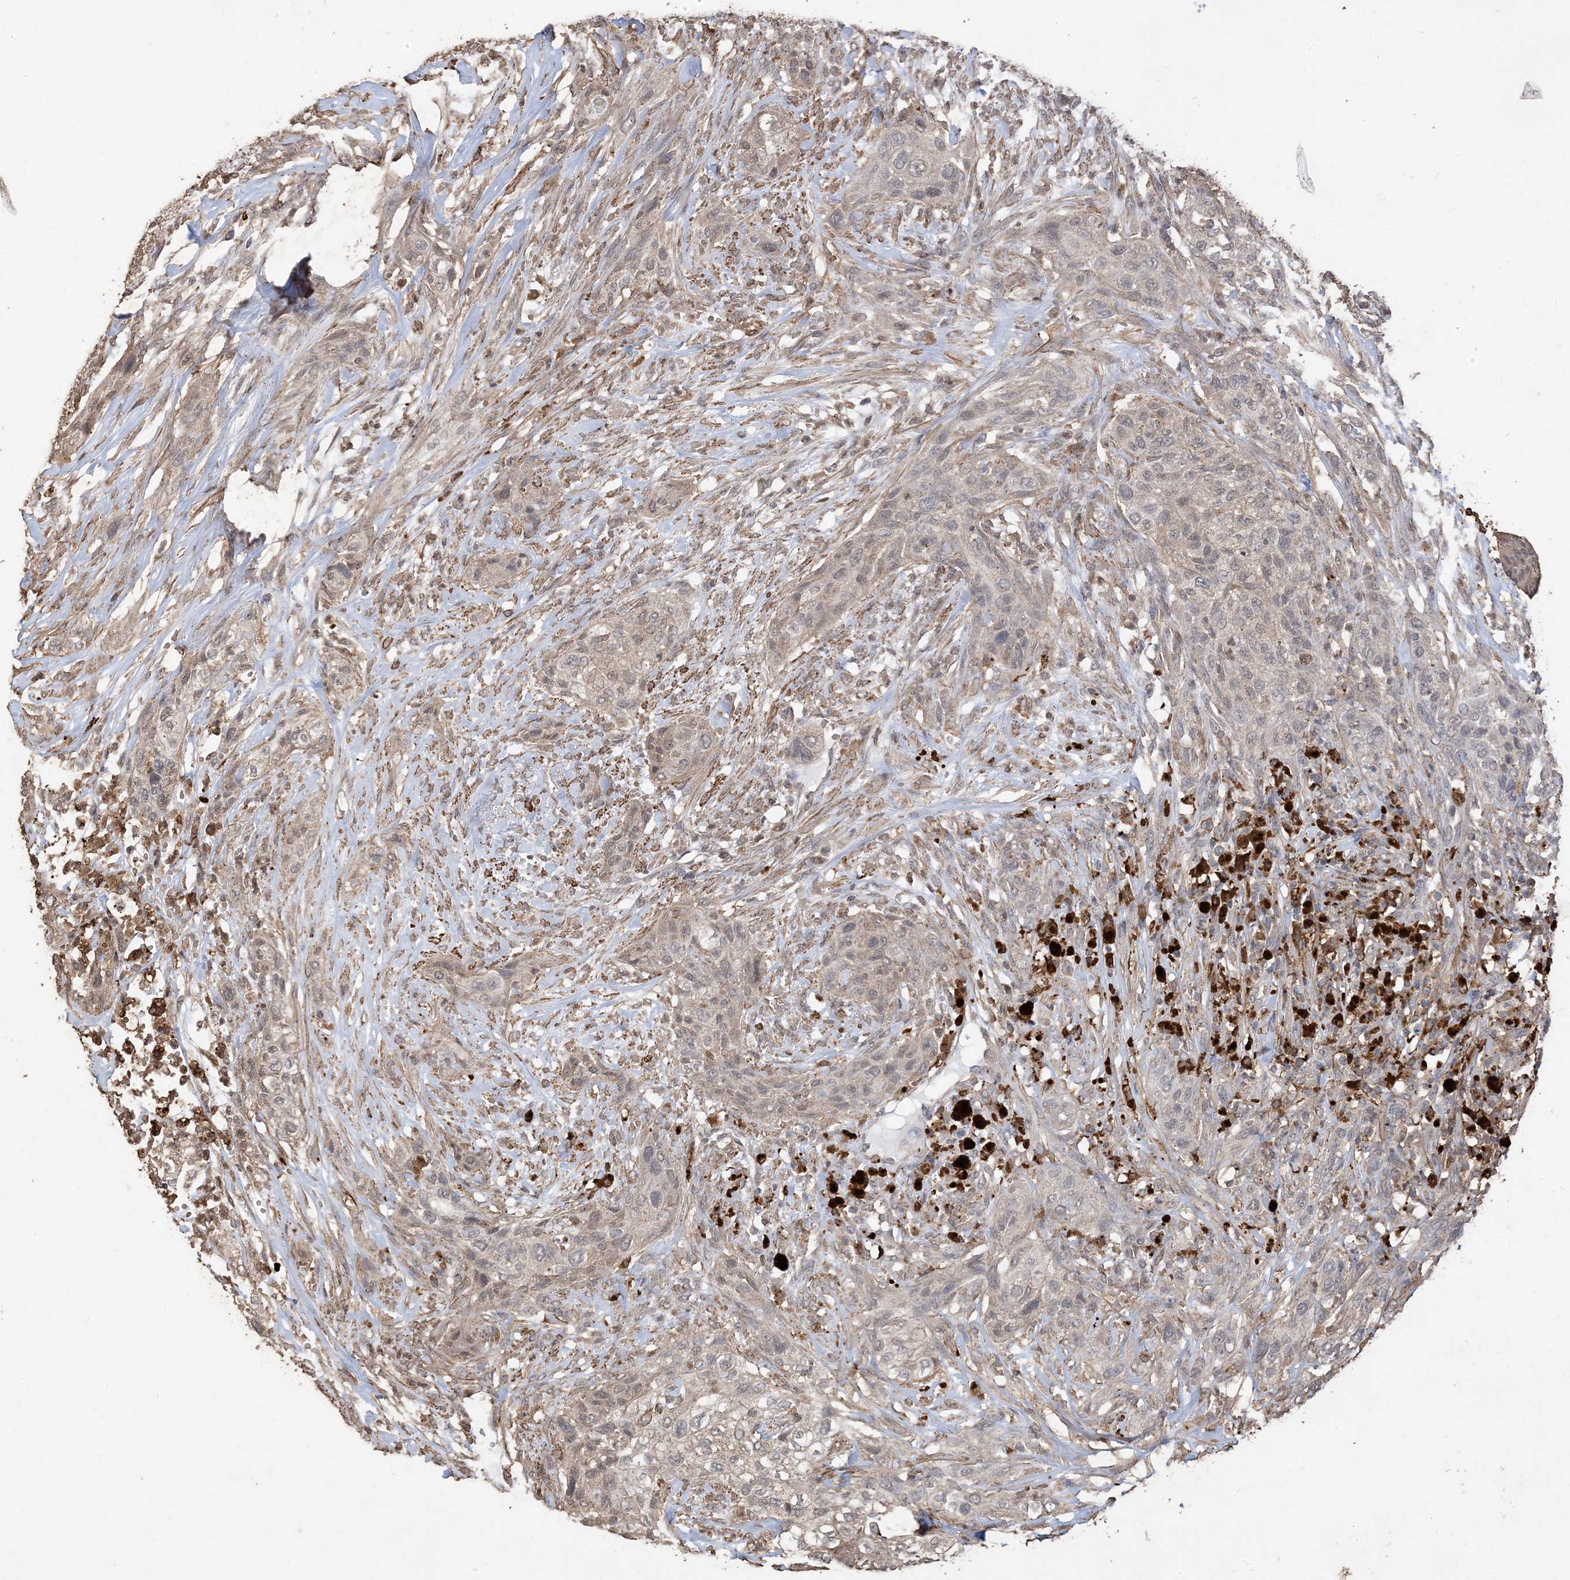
{"staining": {"intensity": "weak", "quantity": "25%-75%", "location": "cytoplasmic/membranous,nuclear"}, "tissue": "urothelial cancer", "cell_type": "Tumor cells", "image_type": "cancer", "snomed": [{"axis": "morphology", "description": "Urothelial carcinoma, High grade"}, {"axis": "topography", "description": "Urinary bladder"}], "caption": "Immunohistochemical staining of human urothelial carcinoma (high-grade) displays weak cytoplasmic/membranous and nuclear protein expression in about 25%-75% of tumor cells.", "gene": "HPS4", "patient": {"sex": "male", "age": 35}}